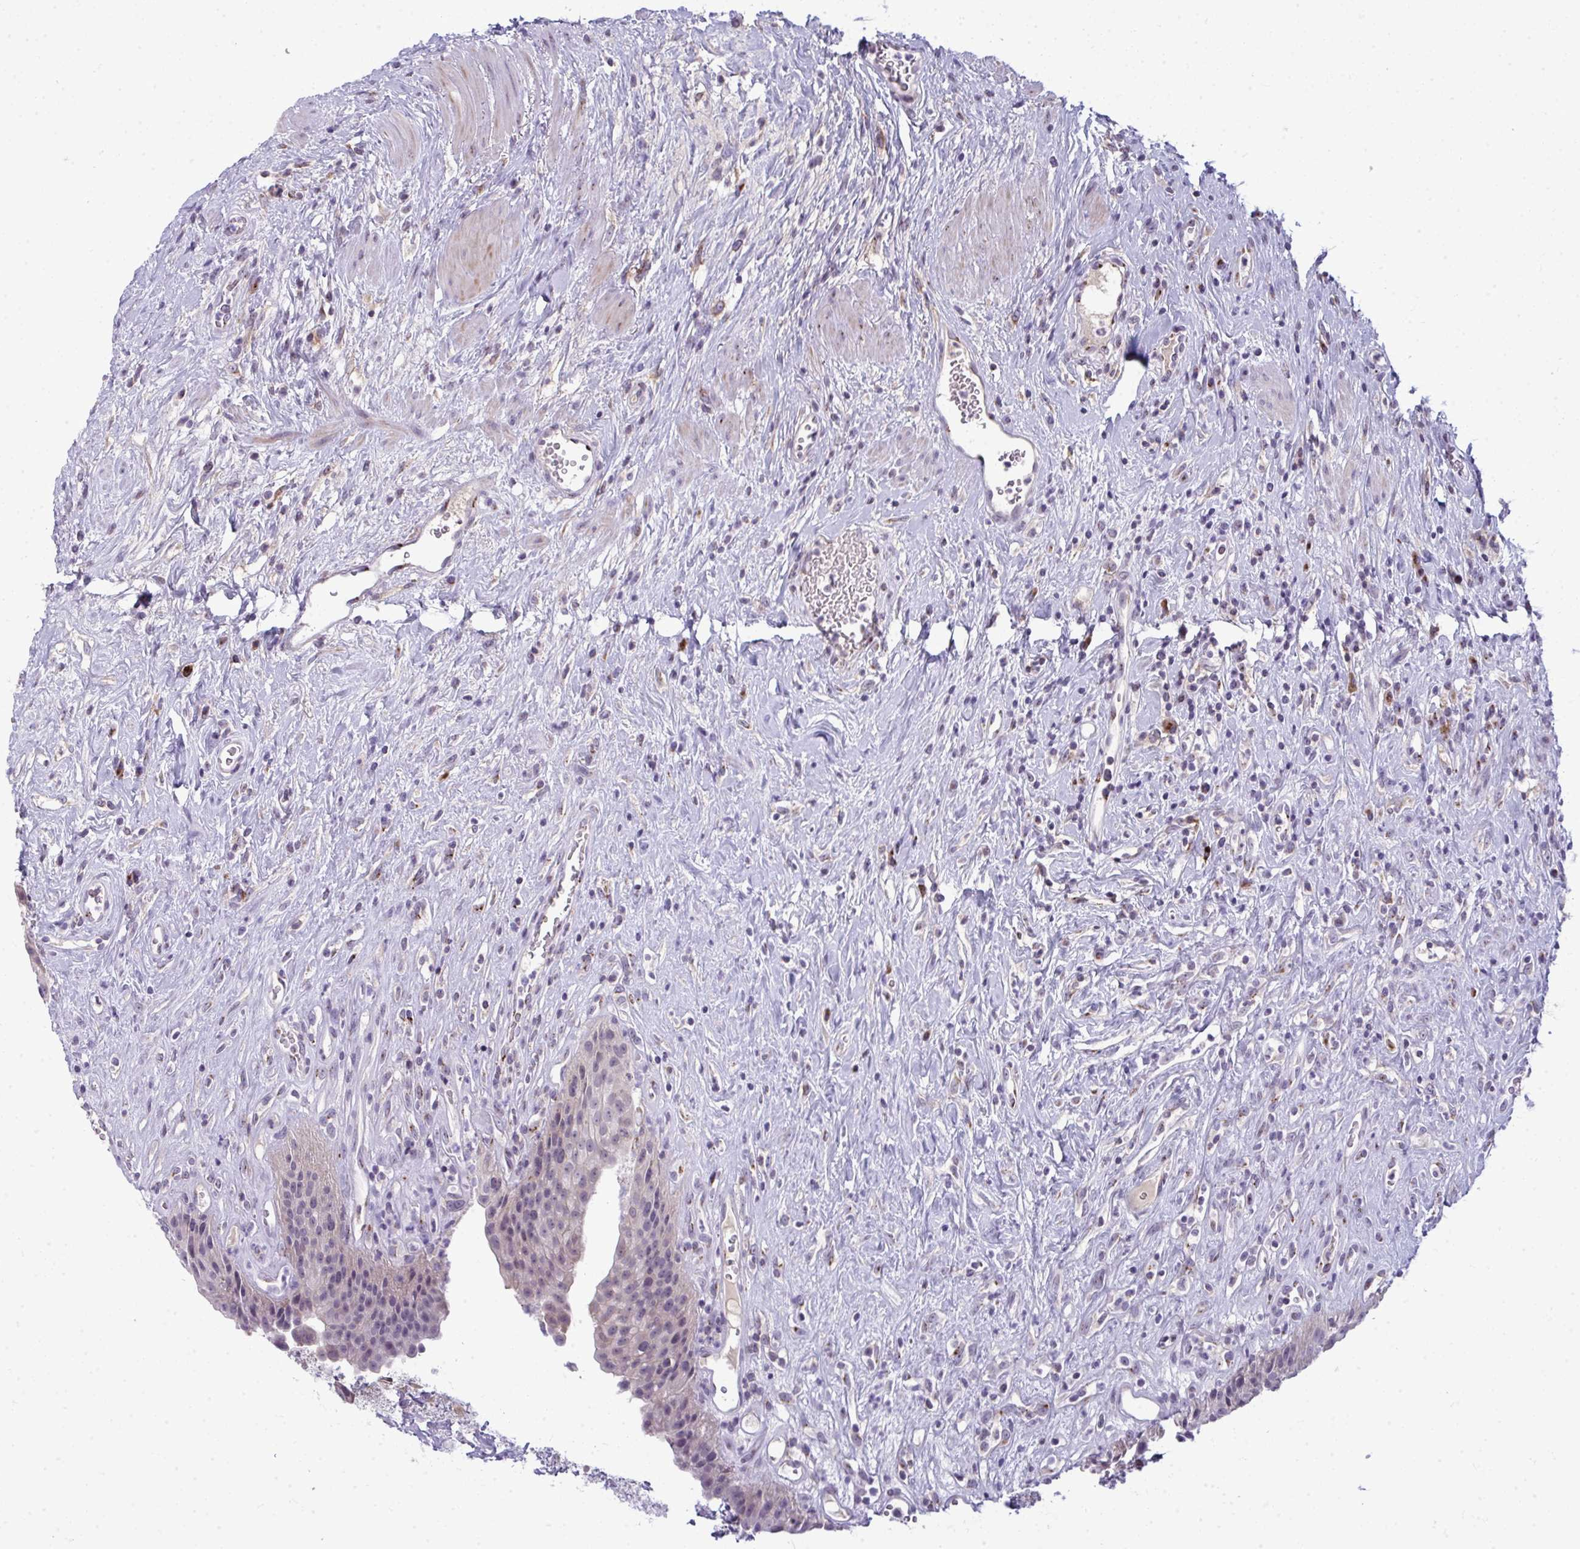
{"staining": {"intensity": "weak", "quantity": "25%-75%", "location": "cytoplasmic/membranous"}, "tissue": "urinary bladder", "cell_type": "Urothelial cells", "image_type": "normal", "snomed": [{"axis": "morphology", "description": "Normal tissue, NOS"}, {"axis": "topography", "description": "Urinary bladder"}], "caption": "High-power microscopy captured an immunohistochemistry photomicrograph of normal urinary bladder, revealing weak cytoplasmic/membranous positivity in approximately 25%-75% of urothelial cells.", "gene": "DTX4", "patient": {"sex": "female", "age": 56}}